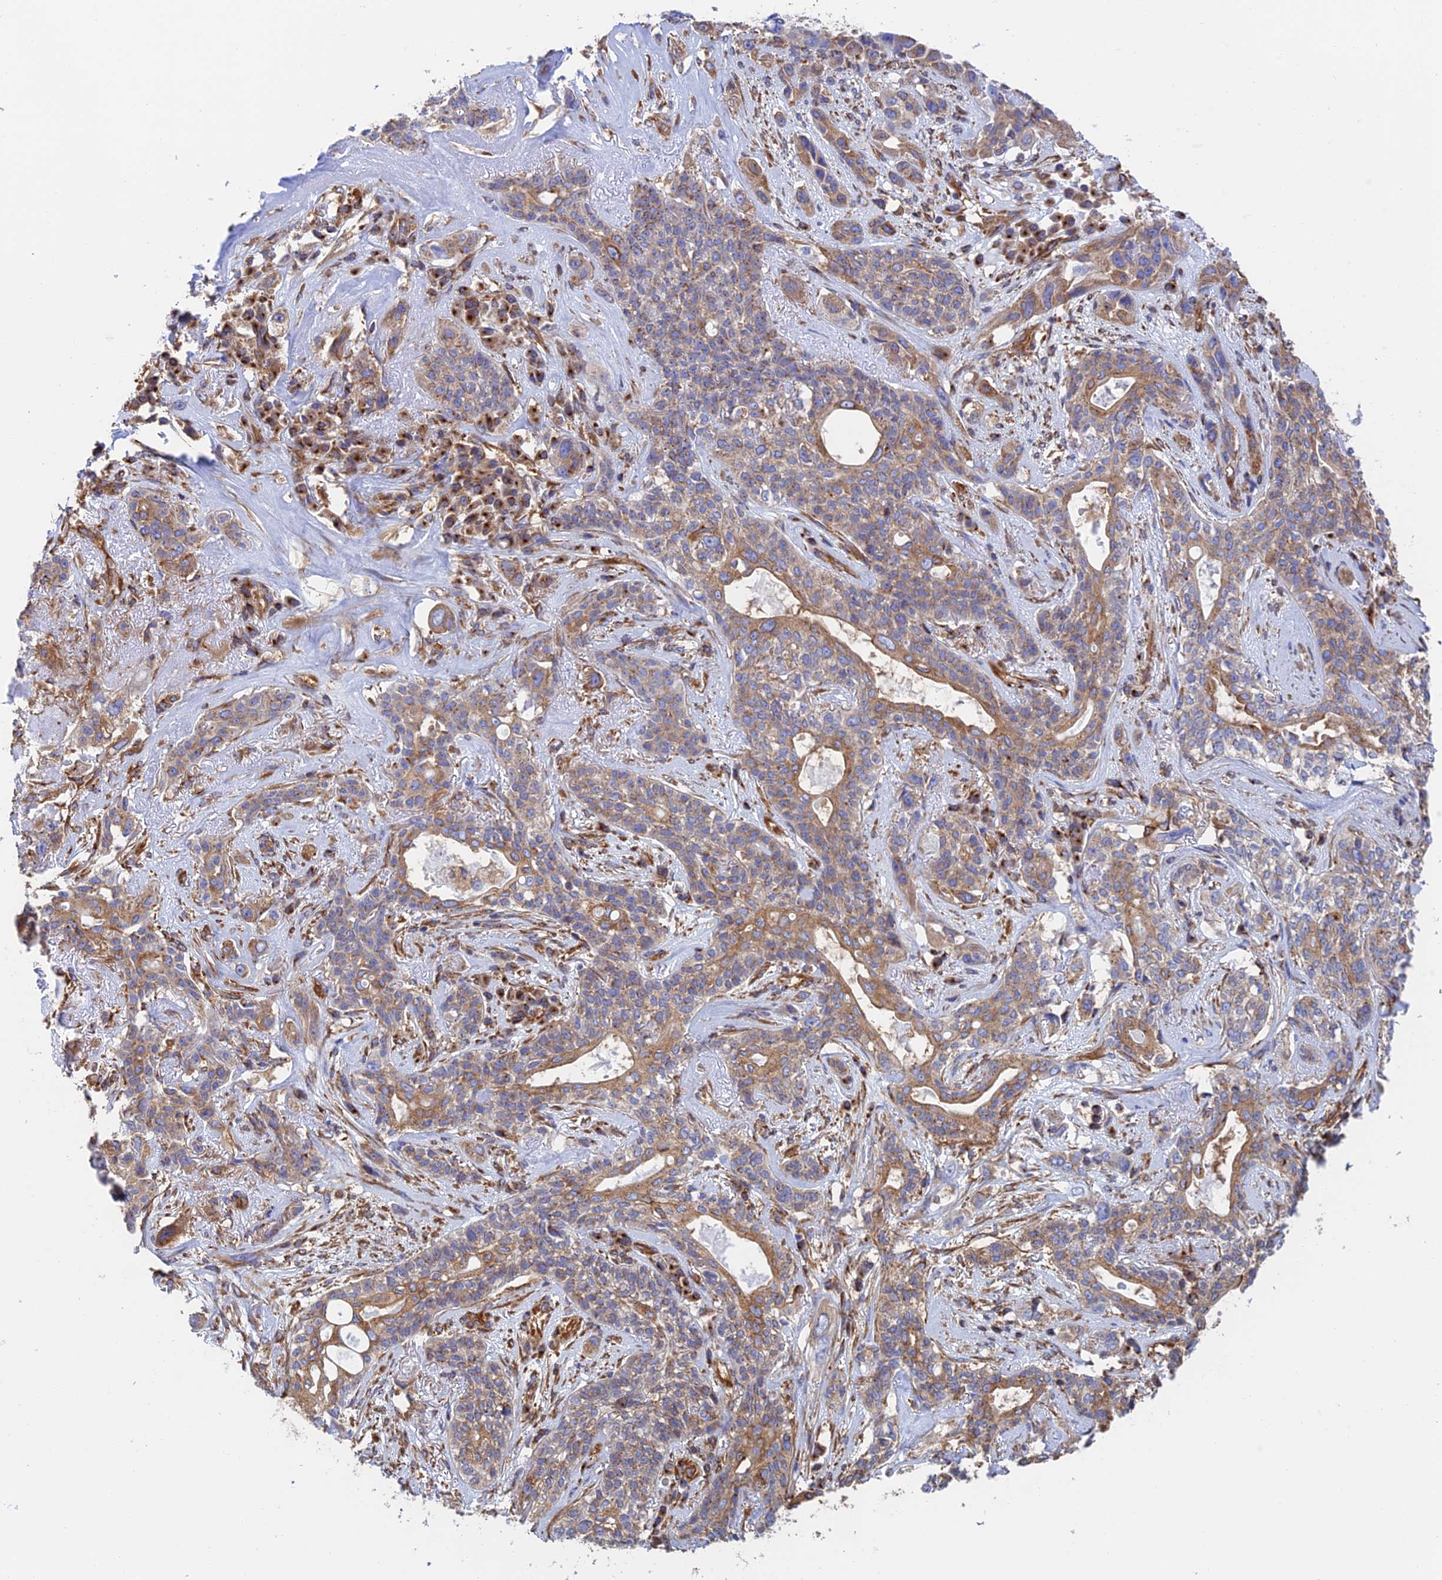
{"staining": {"intensity": "moderate", "quantity": ">75%", "location": "cytoplasmic/membranous"}, "tissue": "lung cancer", "cell_type": "Tumor cells", "image_type": "cancer", "snomed": [{"axis": "morphology", "description": "Squamous cell carcinoma, NOS"}, {"axis": "topography", "description": "Lung"}], "caption": "DAB (3,3'-diaminobenzidine) immunohistochemical staining of lung cancer displays moderate cytoplasmic/membranous protein expression in about >75% of tumor cells. The protein is stained brown, and the nuclei are stained in blue (DAB IHC with brightfield microscopy, high magnification).", "gene": "DCTN2", "patient": {"sex": "female", "age": 70}}